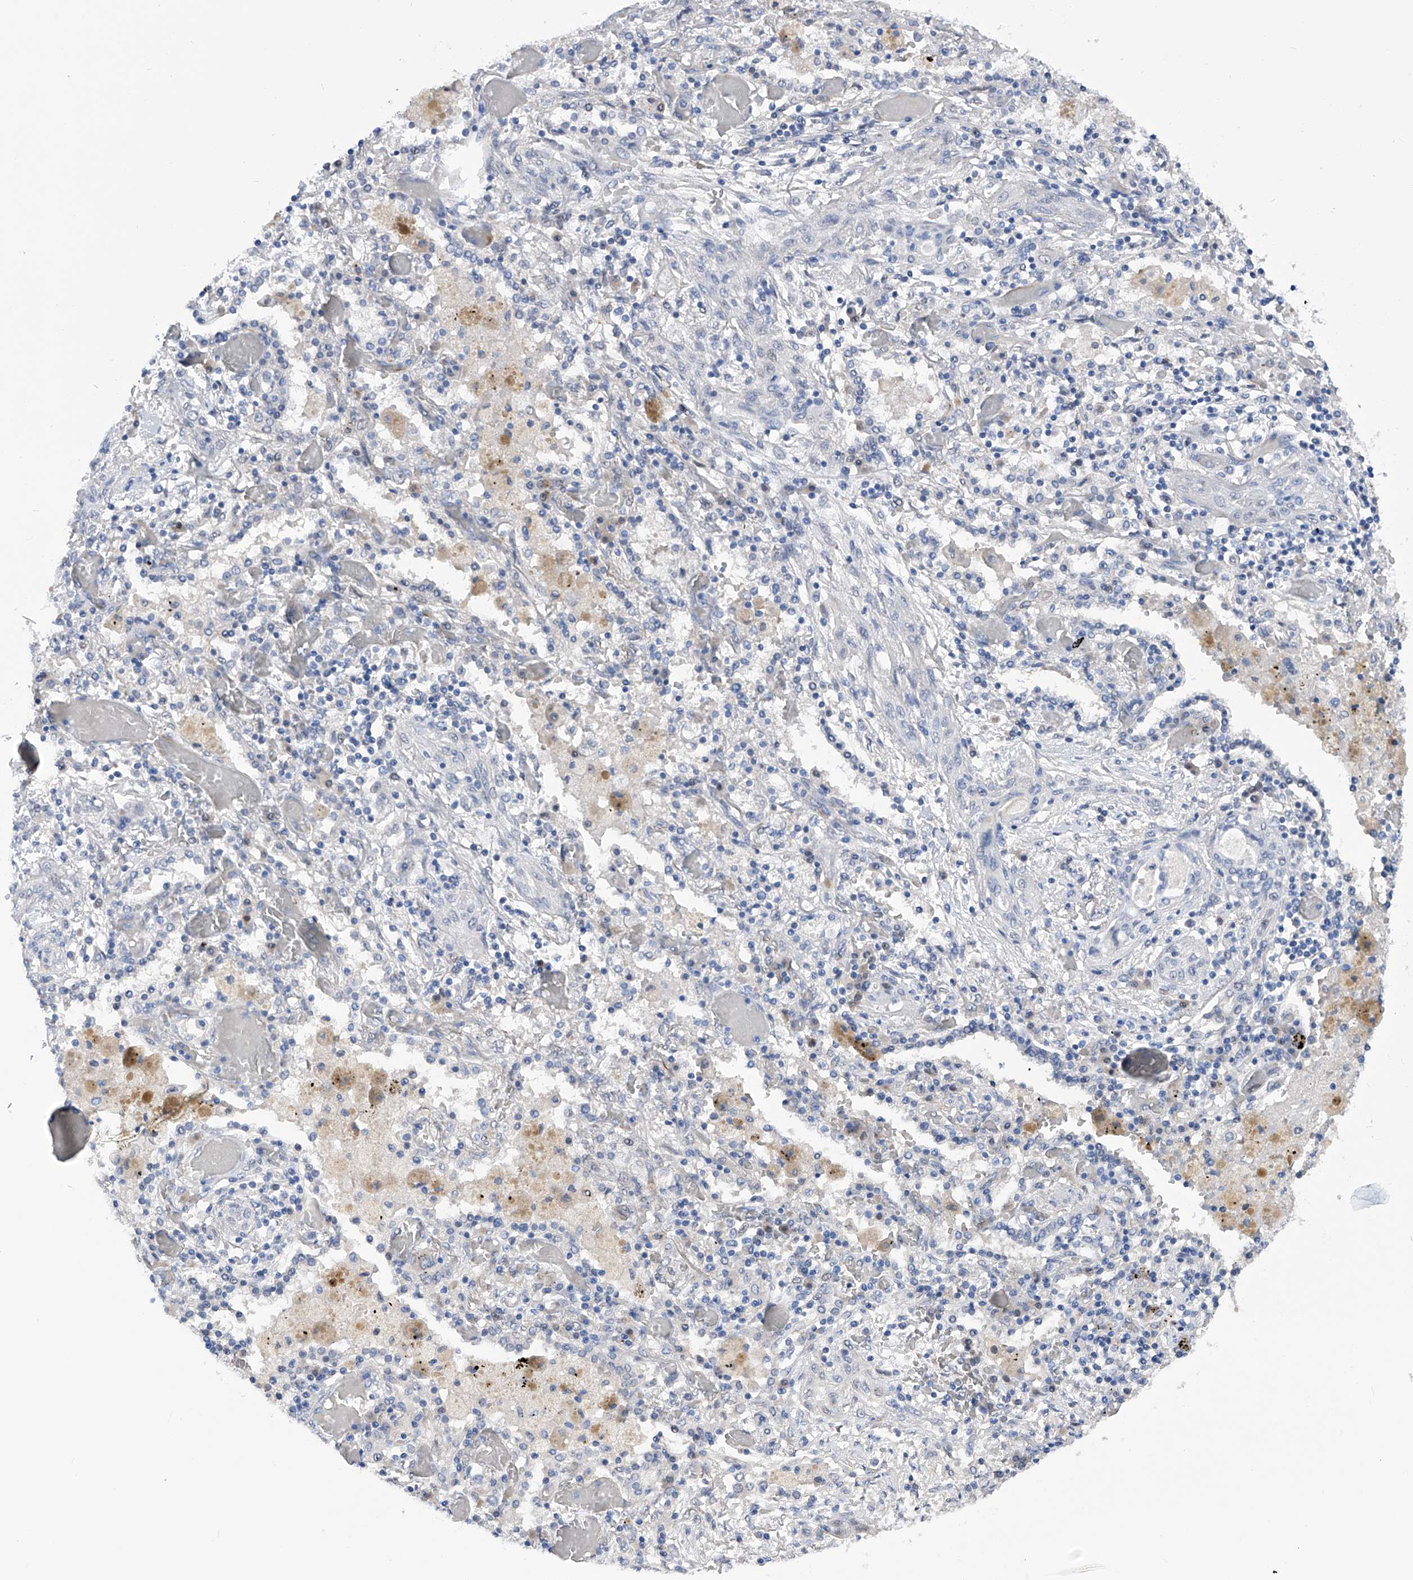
{"staining": {"intensity": "negative", "quantity": "none", "location": "none"}, "tissue": "lung cancer", "cell_type": "Tumor cells", "image_type": "cancer", "snomed": [{"axis": "morphology", "description": "Squamous cell carcinoma, NOS"}, {"axis": "topography", "description": "Lung"}], "caption": "The image exhibits no significant positivity in tumor cells of squamous cell carcinoma (lung).", "gene": "PGM3", "patient": {"sex": "female", "age": 47}}